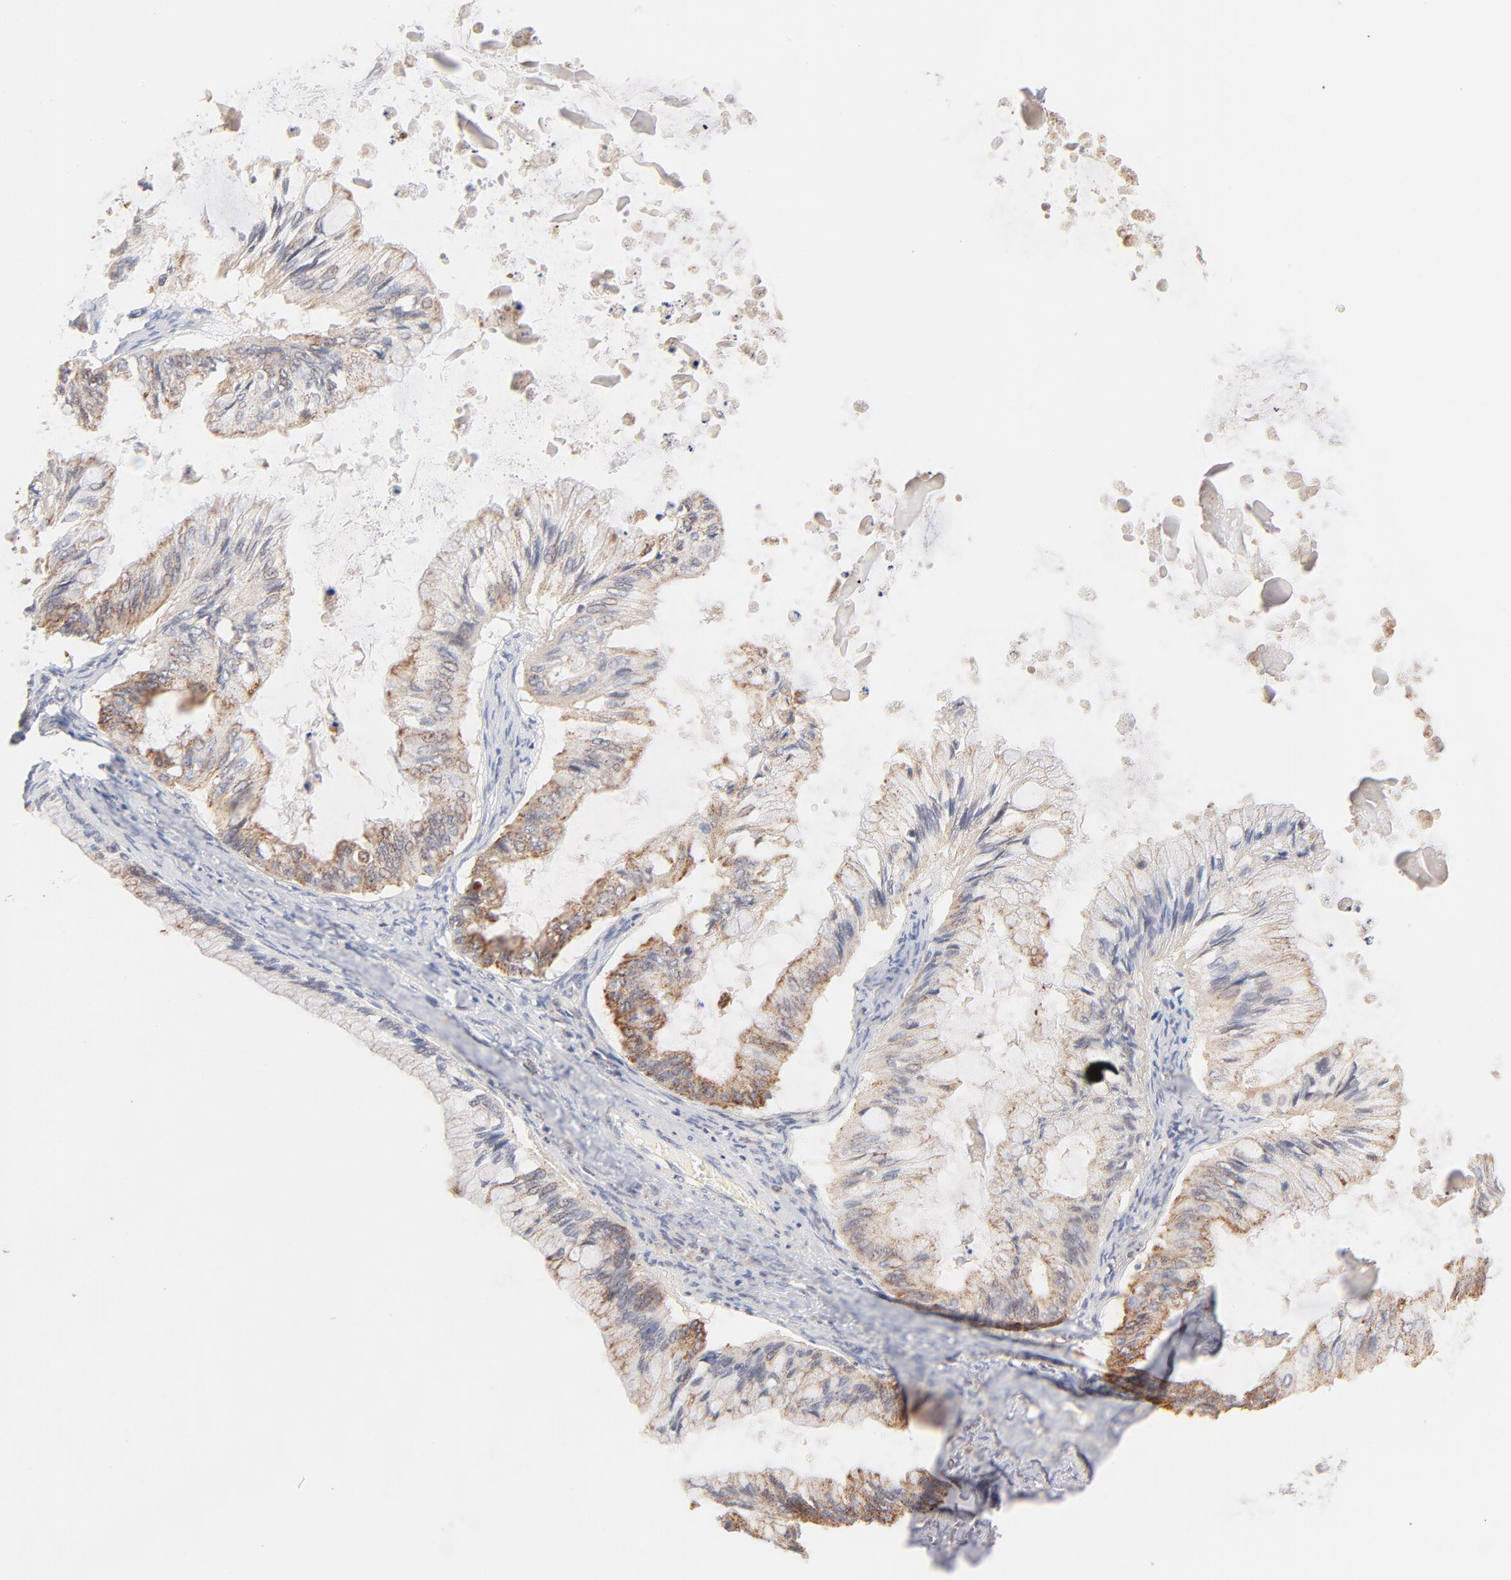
{"staining": {"intensity": "moderate", "quantity": ">75%", "location": "cytoplasmic/membranous"}, "tissue": "ovarian cancer", "cell_type": "Tumor cells", "image_type": "cancer", "snomed": [{"axis": "morphology", "description": "Cystadenocarcinoma, mucinous, NOS"}, {"axis": "topography", "description": "Ovary"}], "caption": "Ovarian mucinous cystadenocarcinoma stained for a protein (brown) shows moderate cytoplasmic/membranous positive positivity in about >75% of tumor cells.", "gene": "CSPG4", "patient": {"sex": "female", "age": 57}}